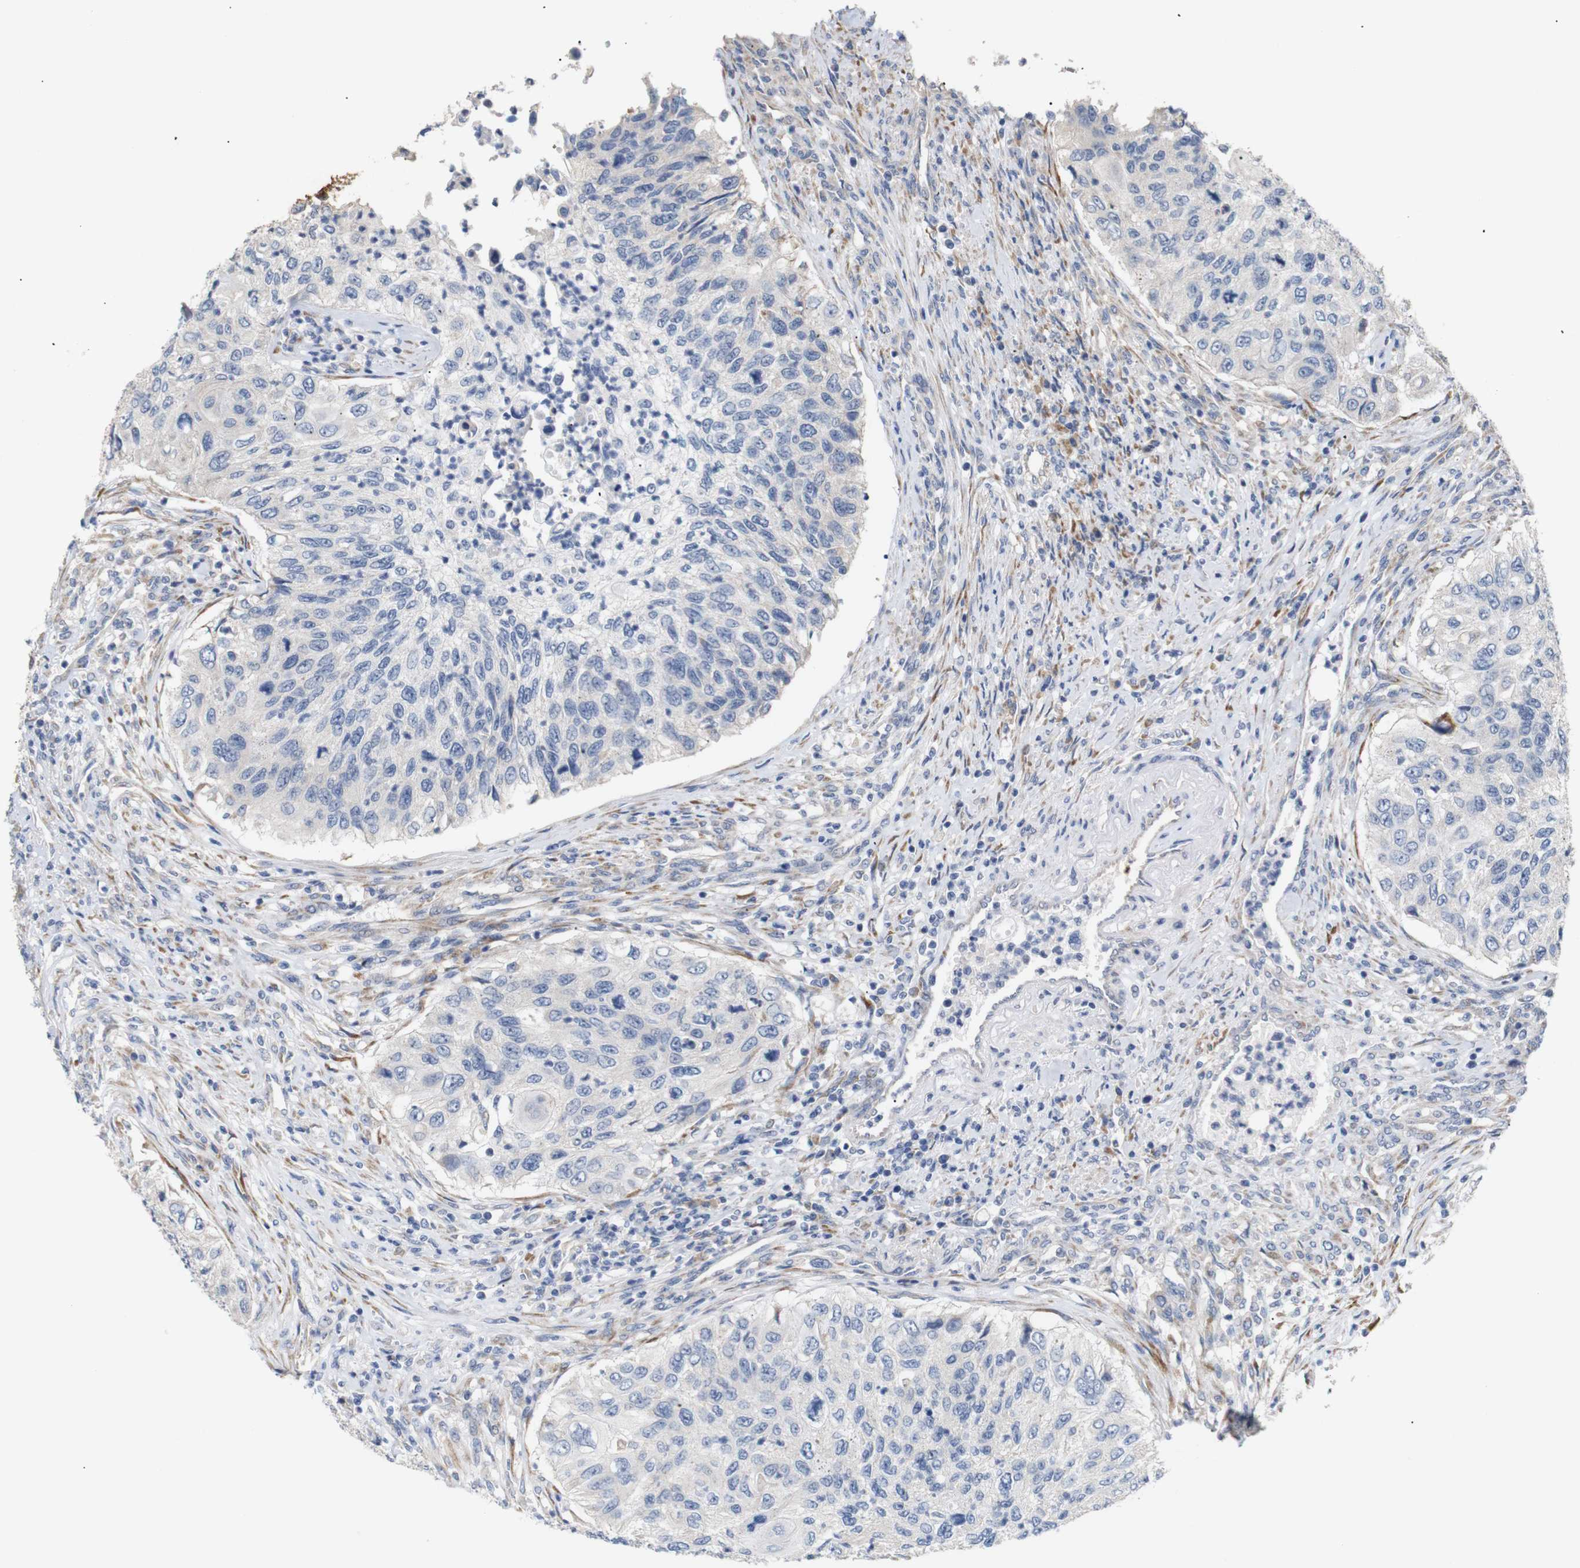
{"staining": {"intensity": "negative", "quantity": "none", "location": "none"}, "tissue": "urothelial cancer", "cell_type": "Tumor cells", "image_type": "cancer", "snomed": [{"axis": "morphology", "description": "Urothelial carcinoma, High grade"}, {"axis": "topography", "description": "Urinary bladder"}], "caption": "Immunohistochemistry (IHC) of human urothelial cancer displays no positivity in tumor cells. (DAB immunohistochemistry (IHC), high magnification).", "gene": "TRIM5", "patient": {"sex": "female", "age": 60}}